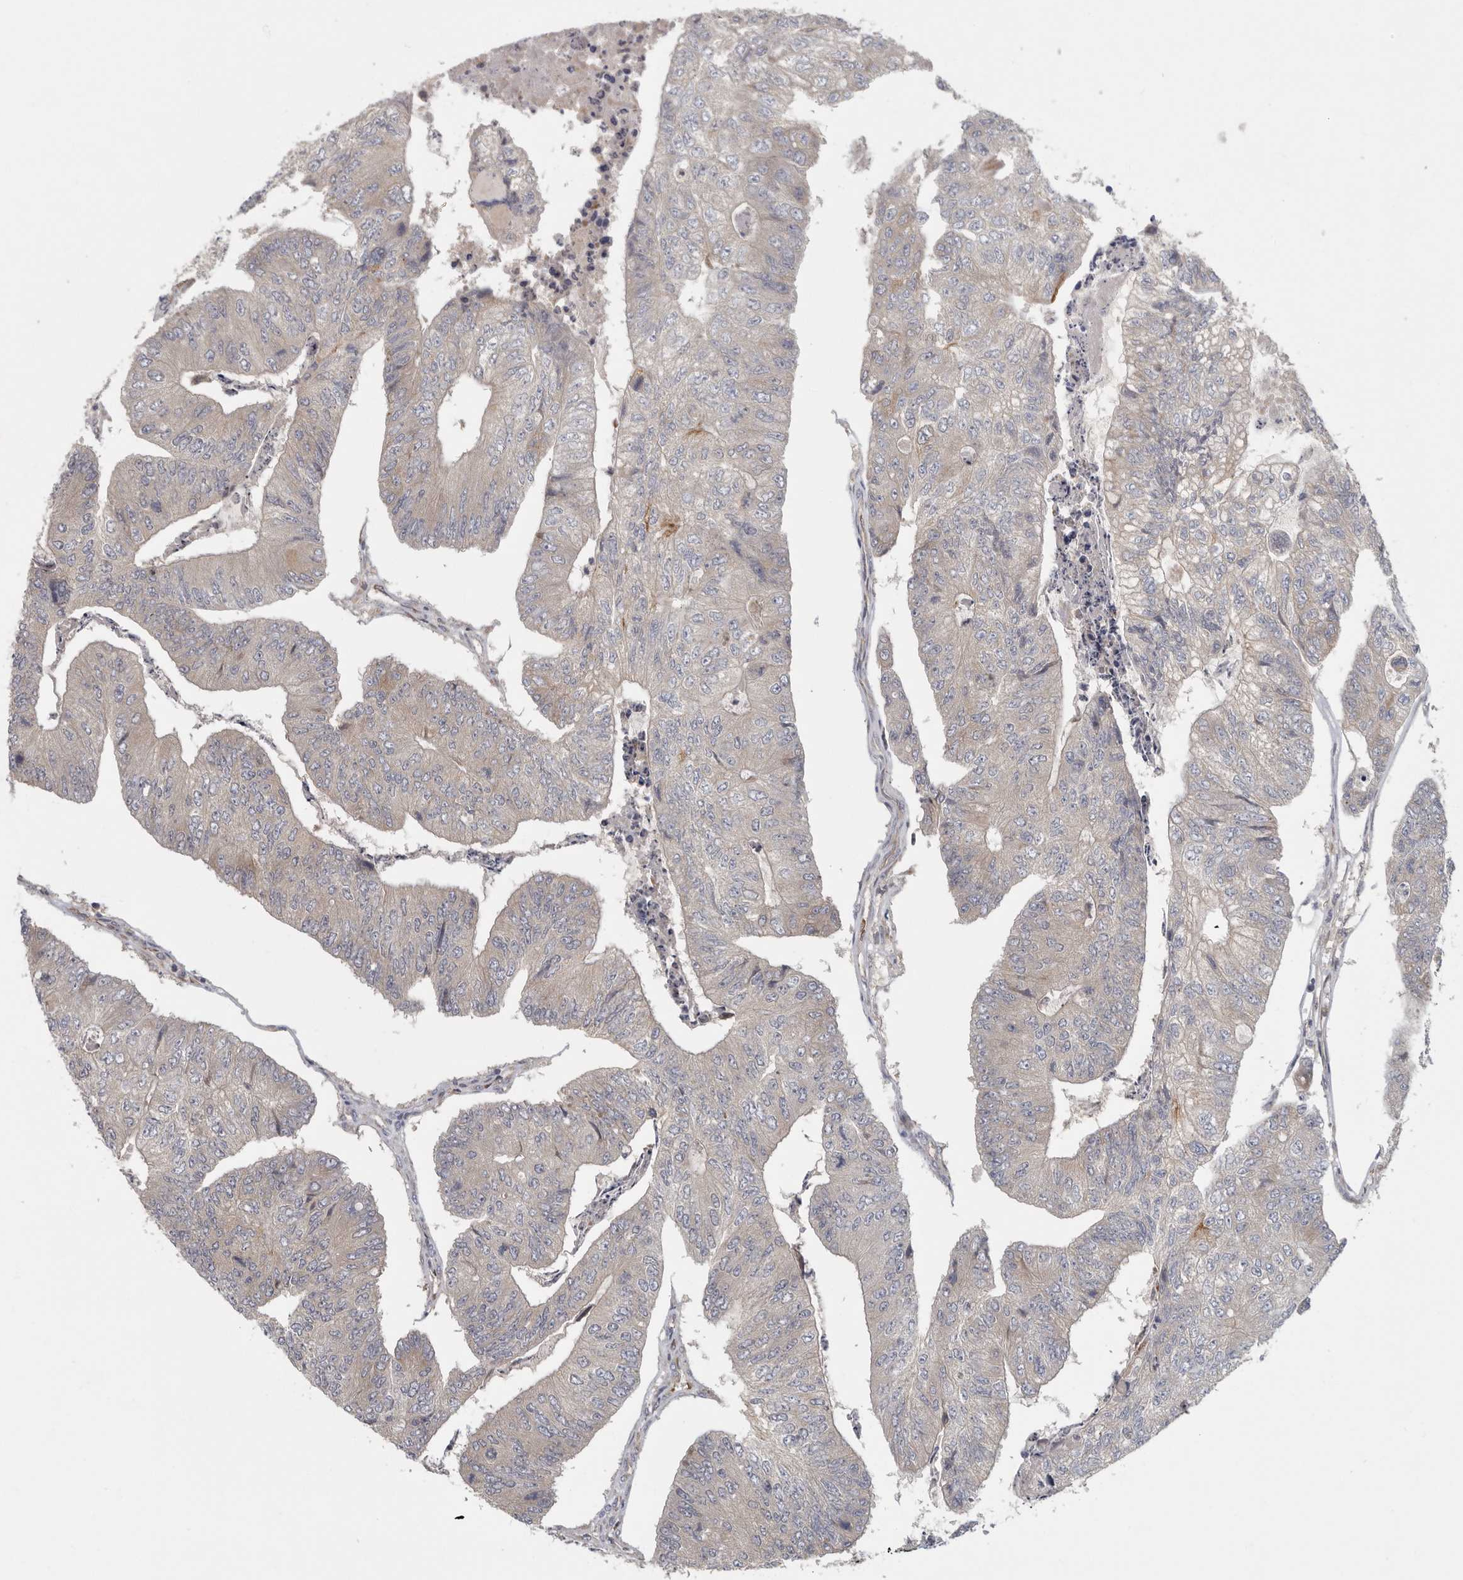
{"staining": {"intensity": "weak", "quantity": "<25%", "location": "cytoplasmic/membranous"}, "tissue": "colorectal cancer", "cell_type": "Tumor cells", "image_type": "cancer", "snomed": [{"axis": "morphology", "description": "Adenocarcinoma, NOS"}, {"axis": "topography", "description": "Colon"}], "caption": "A photomicrograph of human colorectal cancer (adenocarcinoma) is negative for staining in tumor cells.", "gene": "BCAP29", "patient": {"sex": "female", "age": 67}}